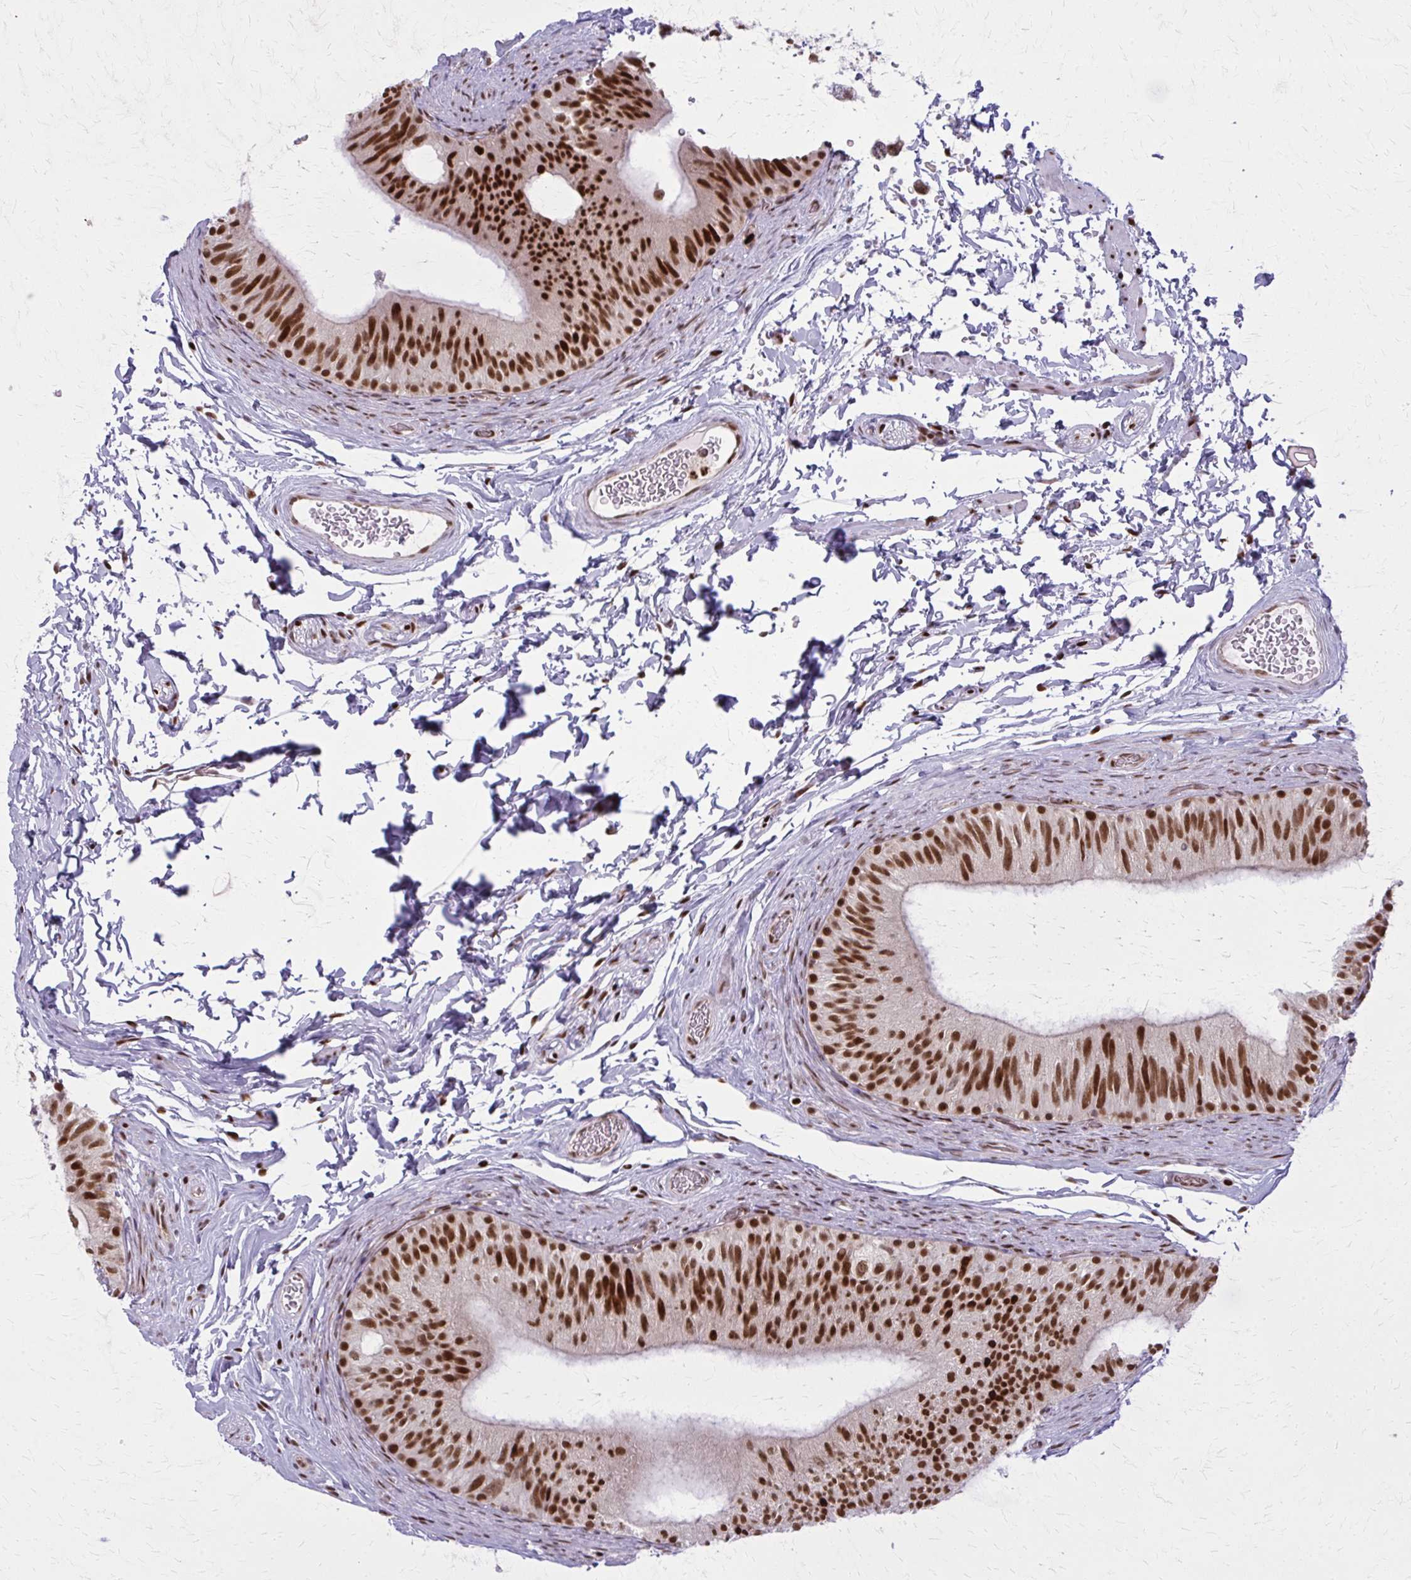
{"staining": {"intensity": "strong", "quantity": ">75%", "location": "cytoplasmic/membranous,nuclear"}, "tissue": "epididymis", "cell_type": "Glandular cells", "image_type": "normal", "snomed": [{"axis": "morphology", "description": "Normal tissue, NOS"}, {"axis": "topography", "description": "Epididymis, spermatic cord, NOS"}, {"axis": "topography", "description": "Epididymis"}], "caption": "Epididymis stained with DAB (3,3'-diaminobenzidine) immunohistochemistry (IHC) demonstrates high levels of strong cytoplasmic/membranous,nuclear staining in about >75% of glandular cells. (DAB IHC, brown staining for protein, blue staining for nuclei).", "gene": "ZNF559", "patient": {"sex": "male", "age": 31}}